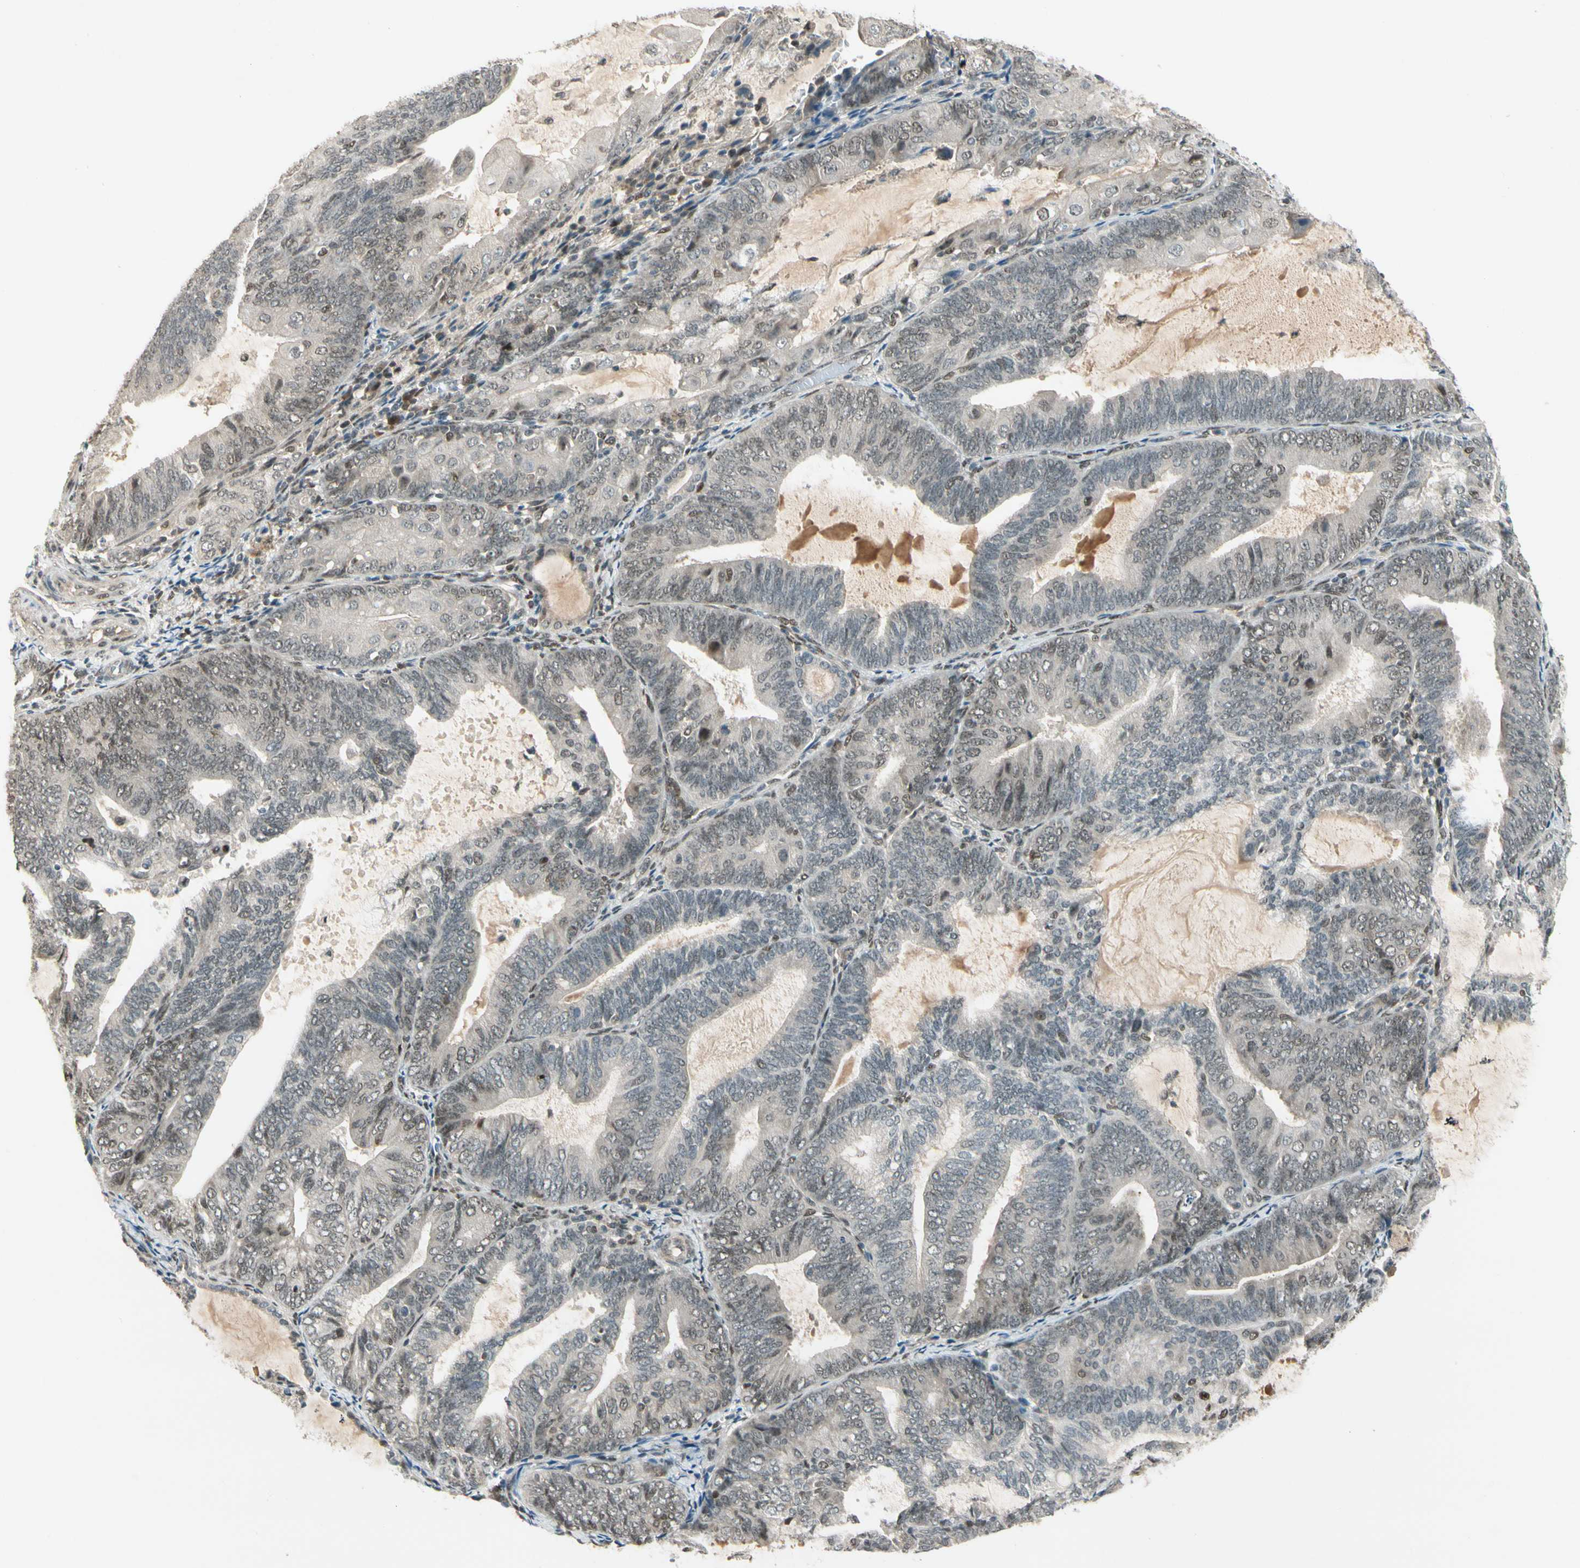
{"staining": {"intensity": "moderate", "quantity": "25%-75%", "location": "nuclear"}, "tissue": "endometrial cancer", "cell_type": "Tumor cells", "image_type": "cancer", "snomed": [{"axis": "morphology", "description": "Adenocarcinoma, NOS"}, {"axis": "topography", "description": "Endometrium"}], "caption": "Immunohistochemical staining of human endometrial cancer displays moderate nuclear protein positivity in approximately 25%-75% of tumor cells.", "gene": "GTF3A", "patient": {"sex": "female", "age": 81}}